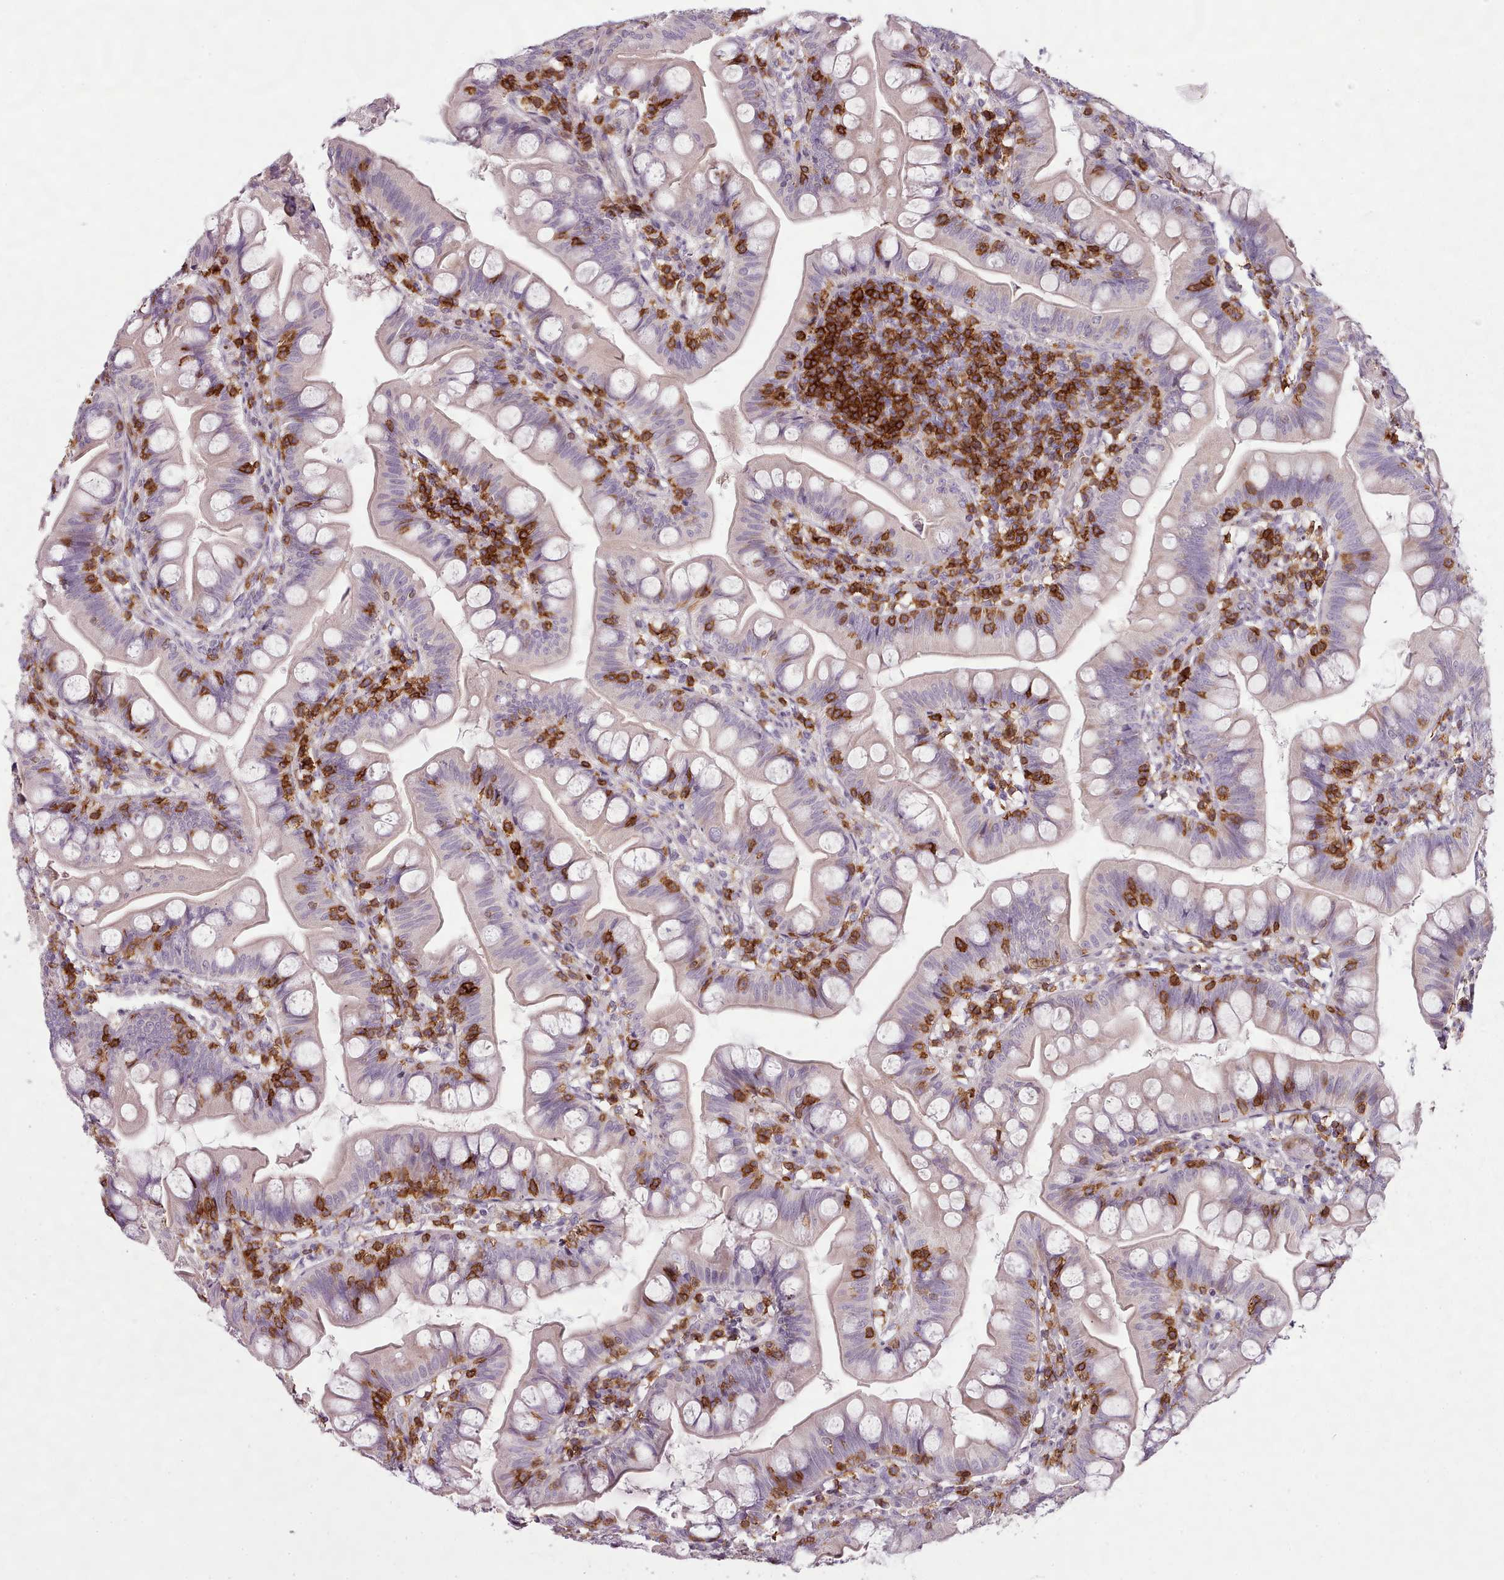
{"staining": {"intensity": "weak", "quantity": "25%-75%", "location": "cytoplasmic/membranous"}, "tissue": "small intestine", "cell_type": "Glandular cells", "image_type": "normal", "snomed": [{"axis": "morphology", "description": "Normal tissue, NOS"}, {"axis": "topography", "description": "Small intestine"}], "caption": "Small intestine stained with DAB (3,3'-diaminobenzidine) IHC demonstrates low levels of weak cytoplasmic/membranous positivity in about 25%-75% of glandular cells.", "gene": "ZNF583", "patient": {"sex": "male", "age": 7}}